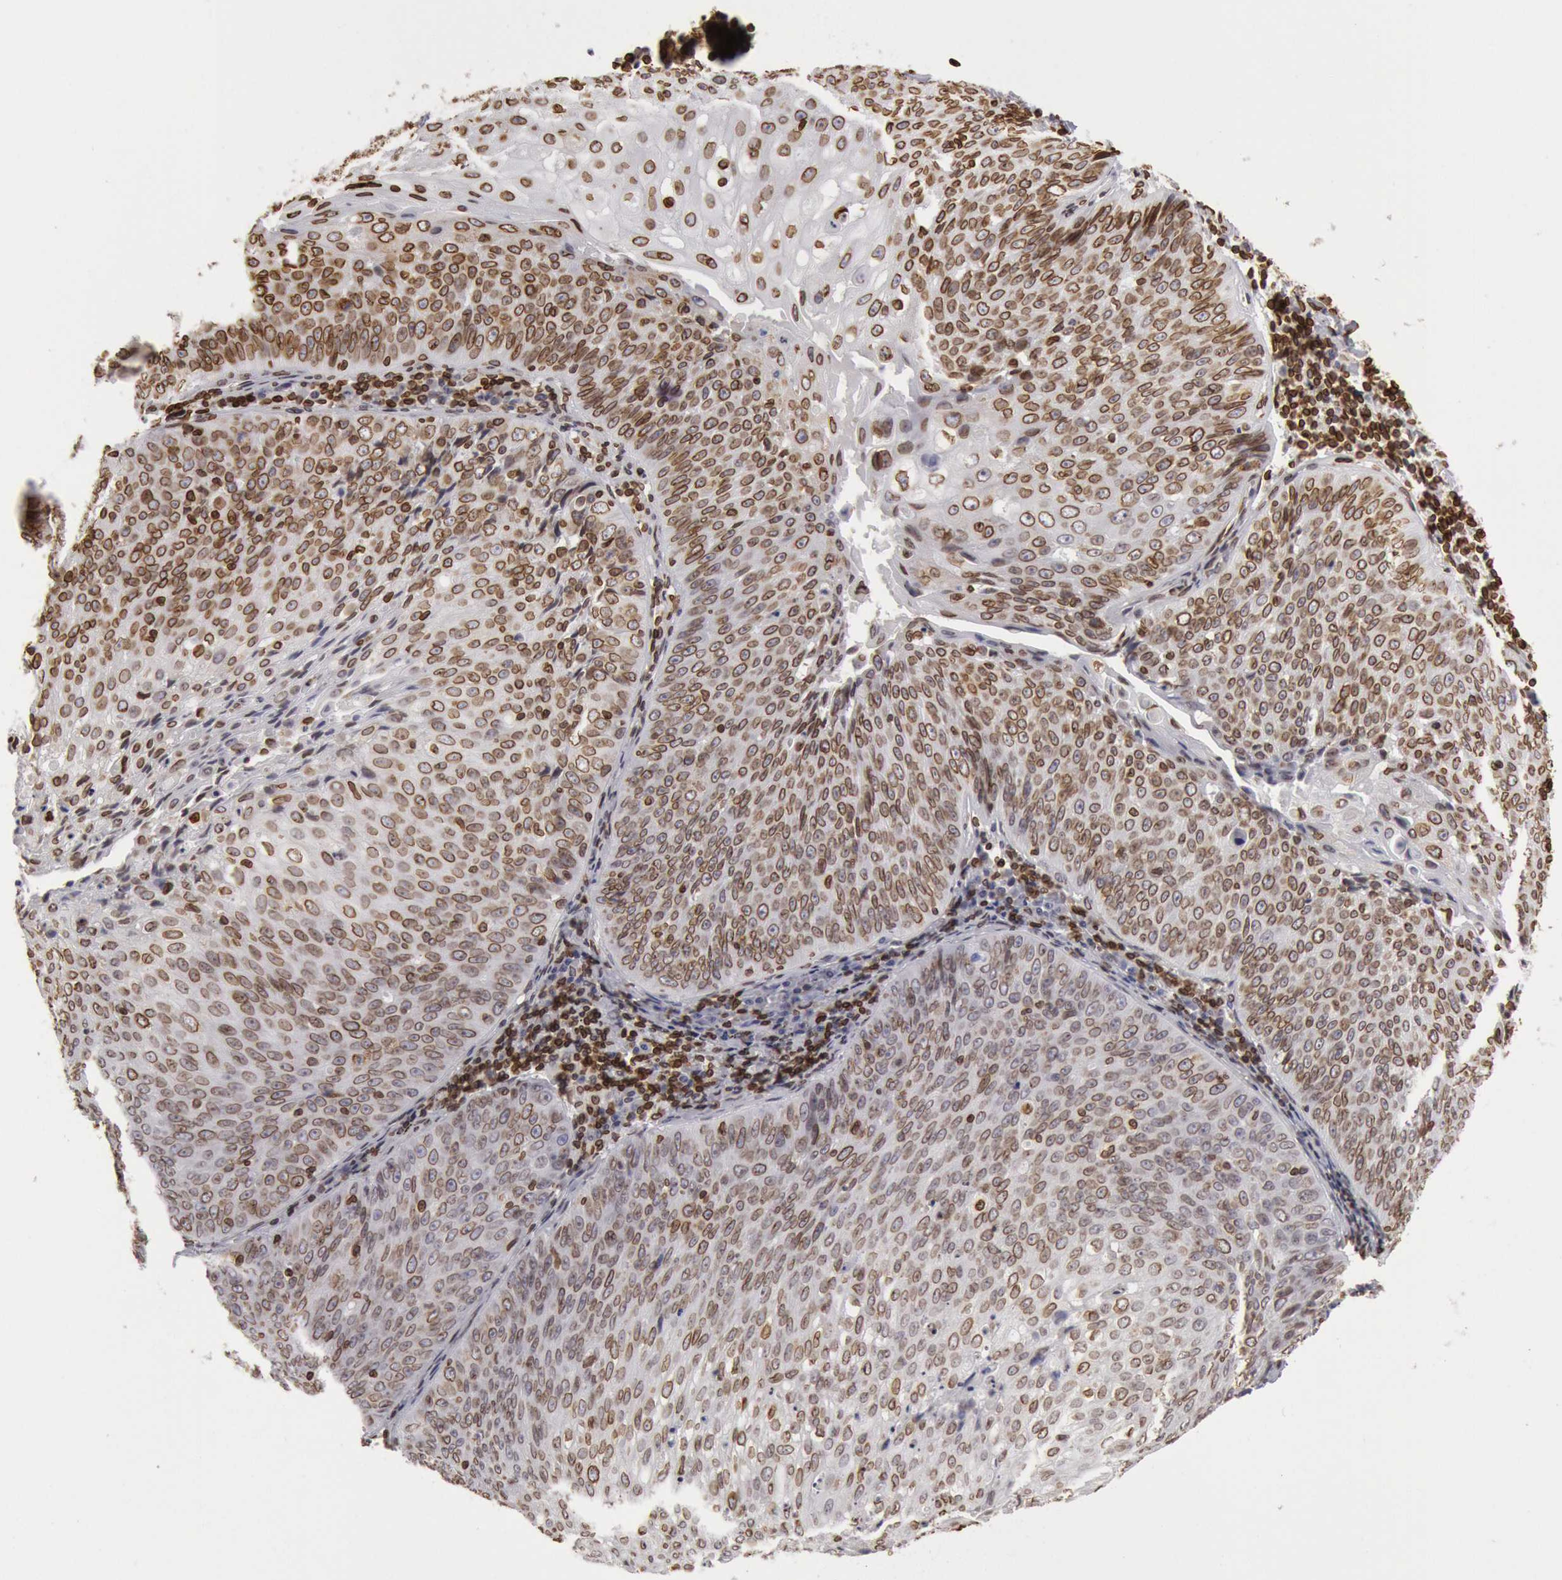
{"staining": {"intensity": "moderate", "quantity": ">75%", "location": "cytoplasmic/membranous,nuclear"}, "tissue": "lung cancer", "cell_type": "Tumor cells", "image_type": "cancer", "snomed": [{"axis": "morphology", "description": "Adenocarcinoma, NOS"}, {"axis": "topography", "description": "Lung"}], "caption": "Protein expression analysis of adenocarcinoma (lung) shows moderate cytoplasmic/membranous and nuclear expression in about >75% of tumor cells.", "gene": "SUN2", "patient": {"sex": "male", "age": 60}}